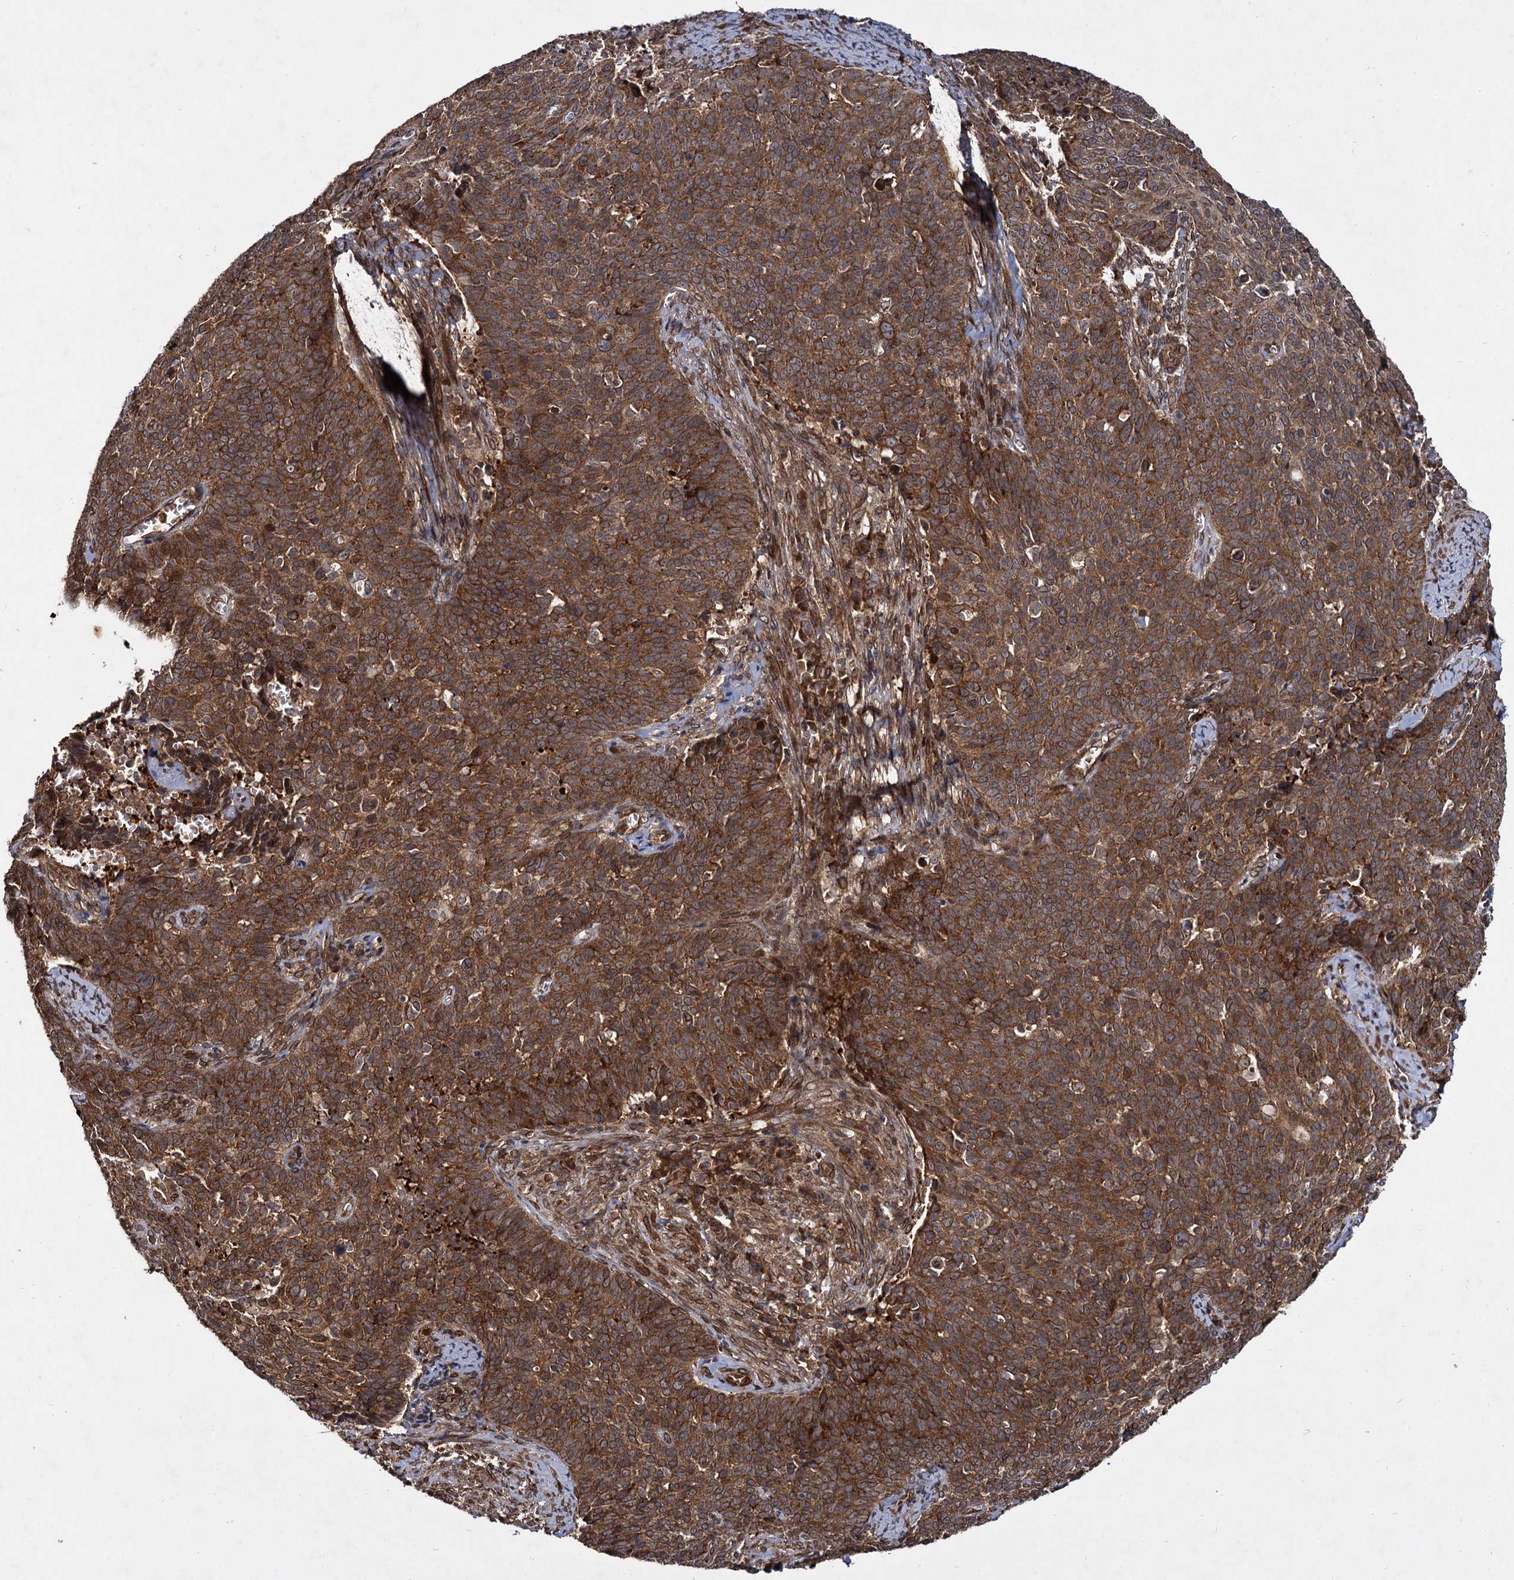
{"staining": {"intensity": "strong", "quantity": ">75%", "location": "cytoplasmic/membranous"}, "tissue": "cervical cancer", "cell_type": "Tumor cells", "image_type": "cancer", "snomed": [{"axis": "morphology", "description": "Squamous cell carcinoma, NOS"}, {"axis": "topography", "description": "Cervix"}], "caption": "Protein staining by immunohistochemistry (IHC) exhibits strong cytoplasmic/membranous positivity in approximately >75% of tumor cells in squamous cell carcinoma (cervical).", "gene": "DCP1B", "patient": {"sex": "female", "age": 39}}